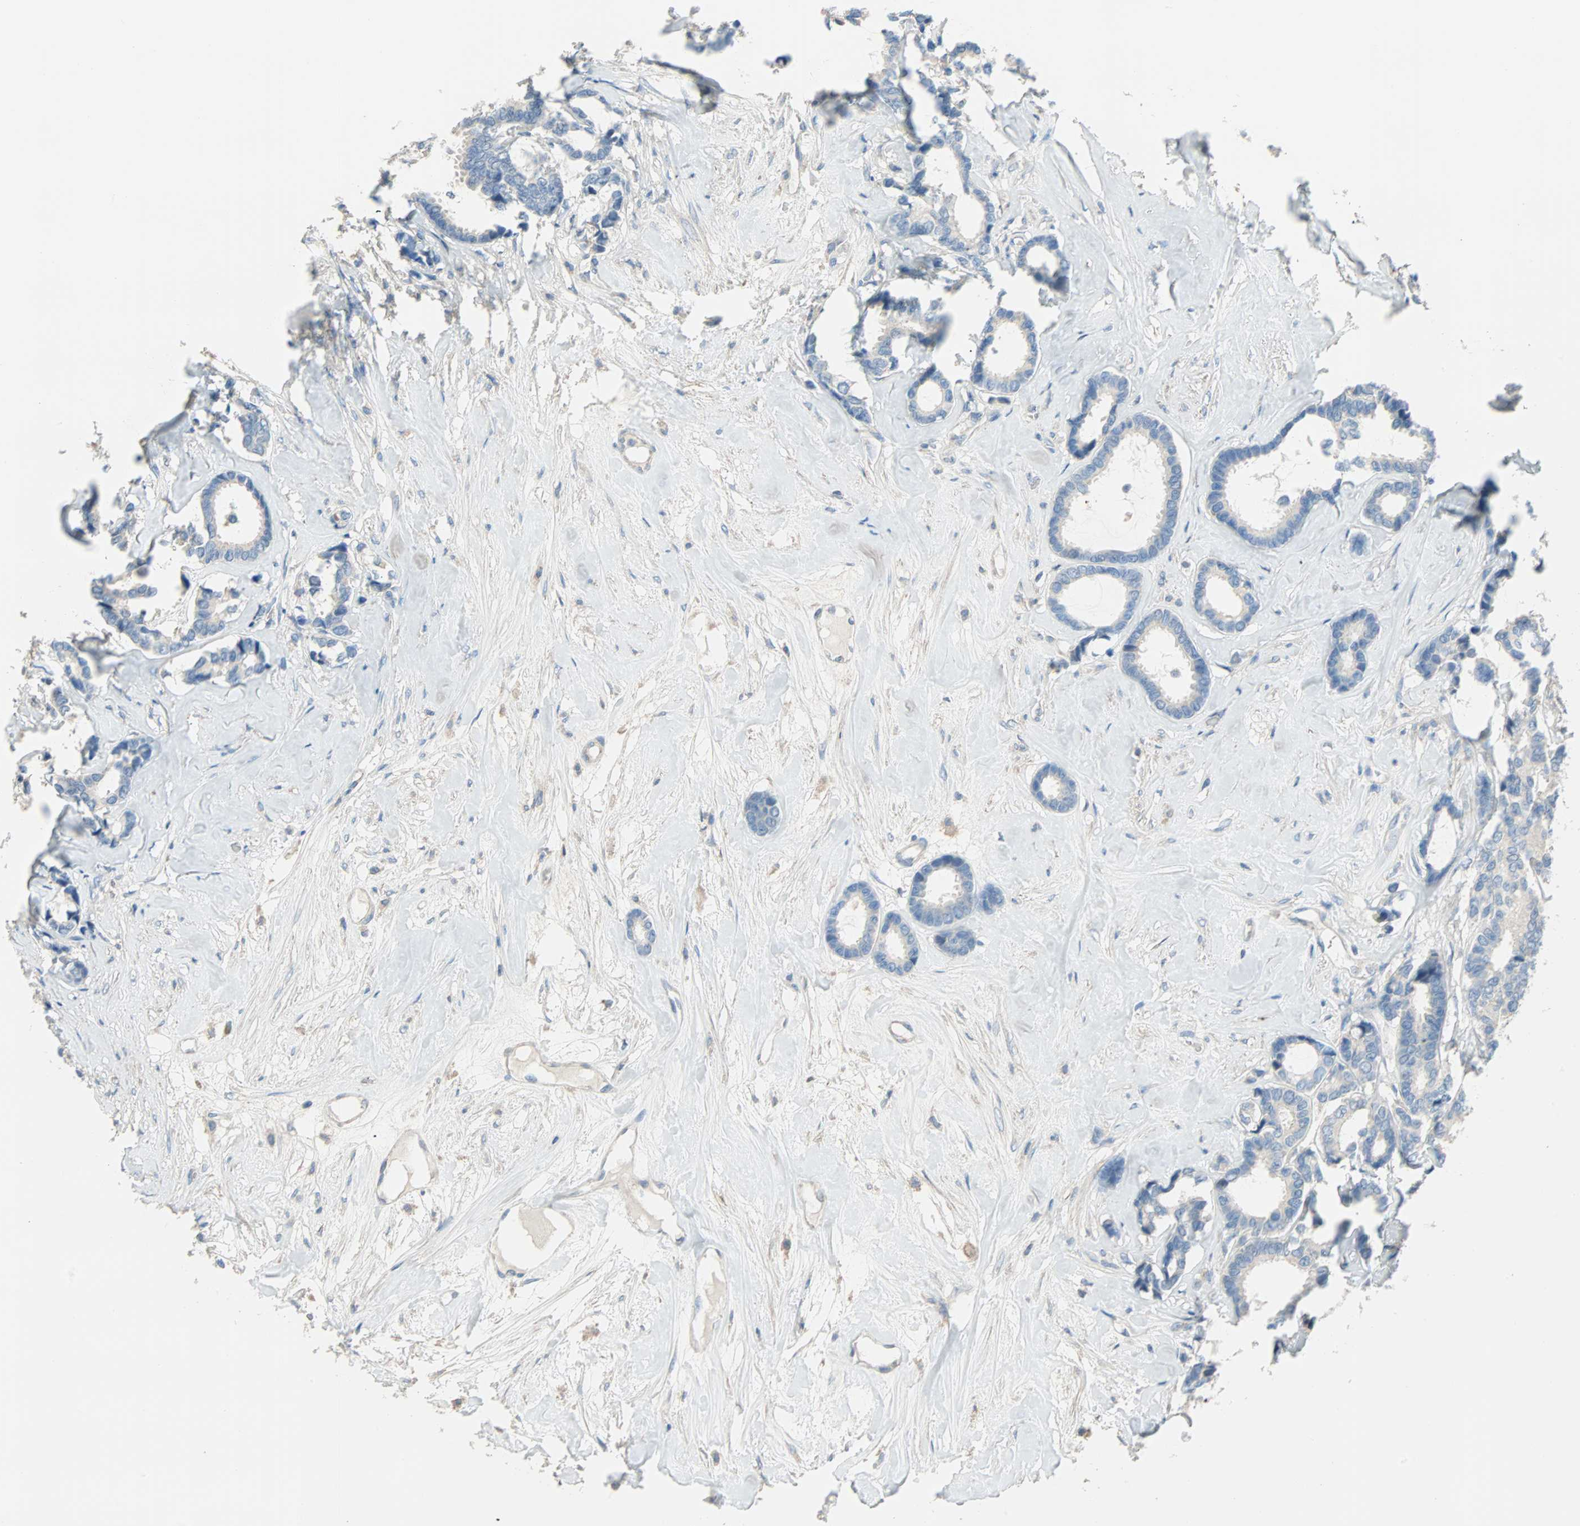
{"staining": {"intensity": "negative", "quantity": "none", "location": "none"}, "tissue": "breast cancer", "cell_type": "Tumor cells", "image_type": "cancer", "snomed": [{"axis": "morphology", "description": "Duct carcinoma"}, {"axis": "topography", "description": "Breast"}], "caption": "Tumor cells show no significant expression in intraductal carcinoma (breast).", "gene": "ACVRL1", "patient": {"sex": "female", "age": 87}}